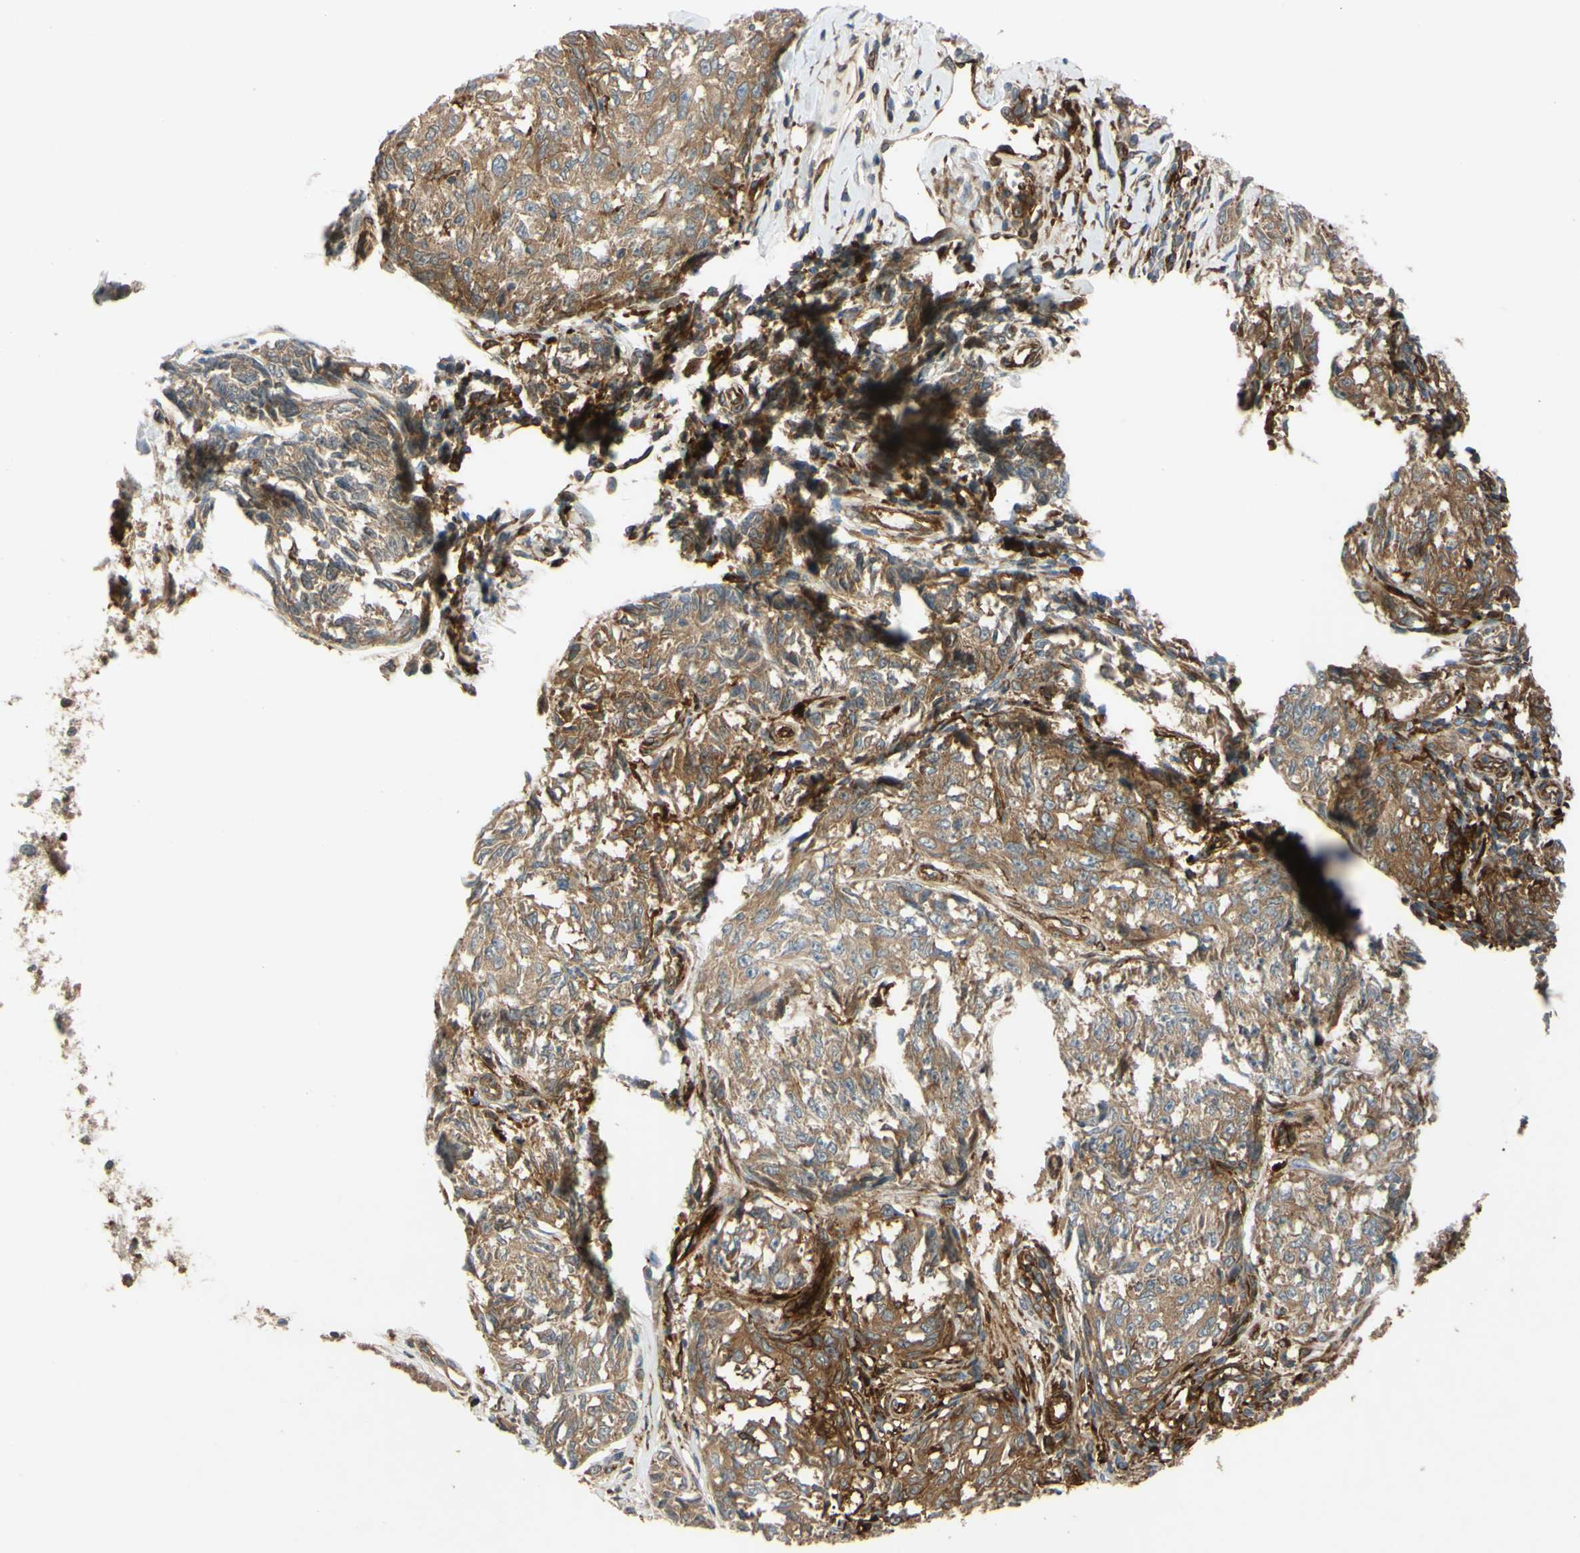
{"staining": {"intensity": "moderate", "quantity": ">75%", "location": "cytoplasmic/membranous"}, "tissue": "melanoma", "cell_type": "Tumor cells", "image_type": "cancer", "snomed": [{"axis": "morphology", "description": "Malignant melanoma, NOS"}, {"axis": "topography", "description": "Skin"}], "caption": "About >75% of tumor cells in malignant melanoma reveal moderate cytoplasmic/membranous protein staining as visualized by brown immunohistochemical staining.", "gene": "SPTLC1", "patient": {"sex": "female", "age": 64}}